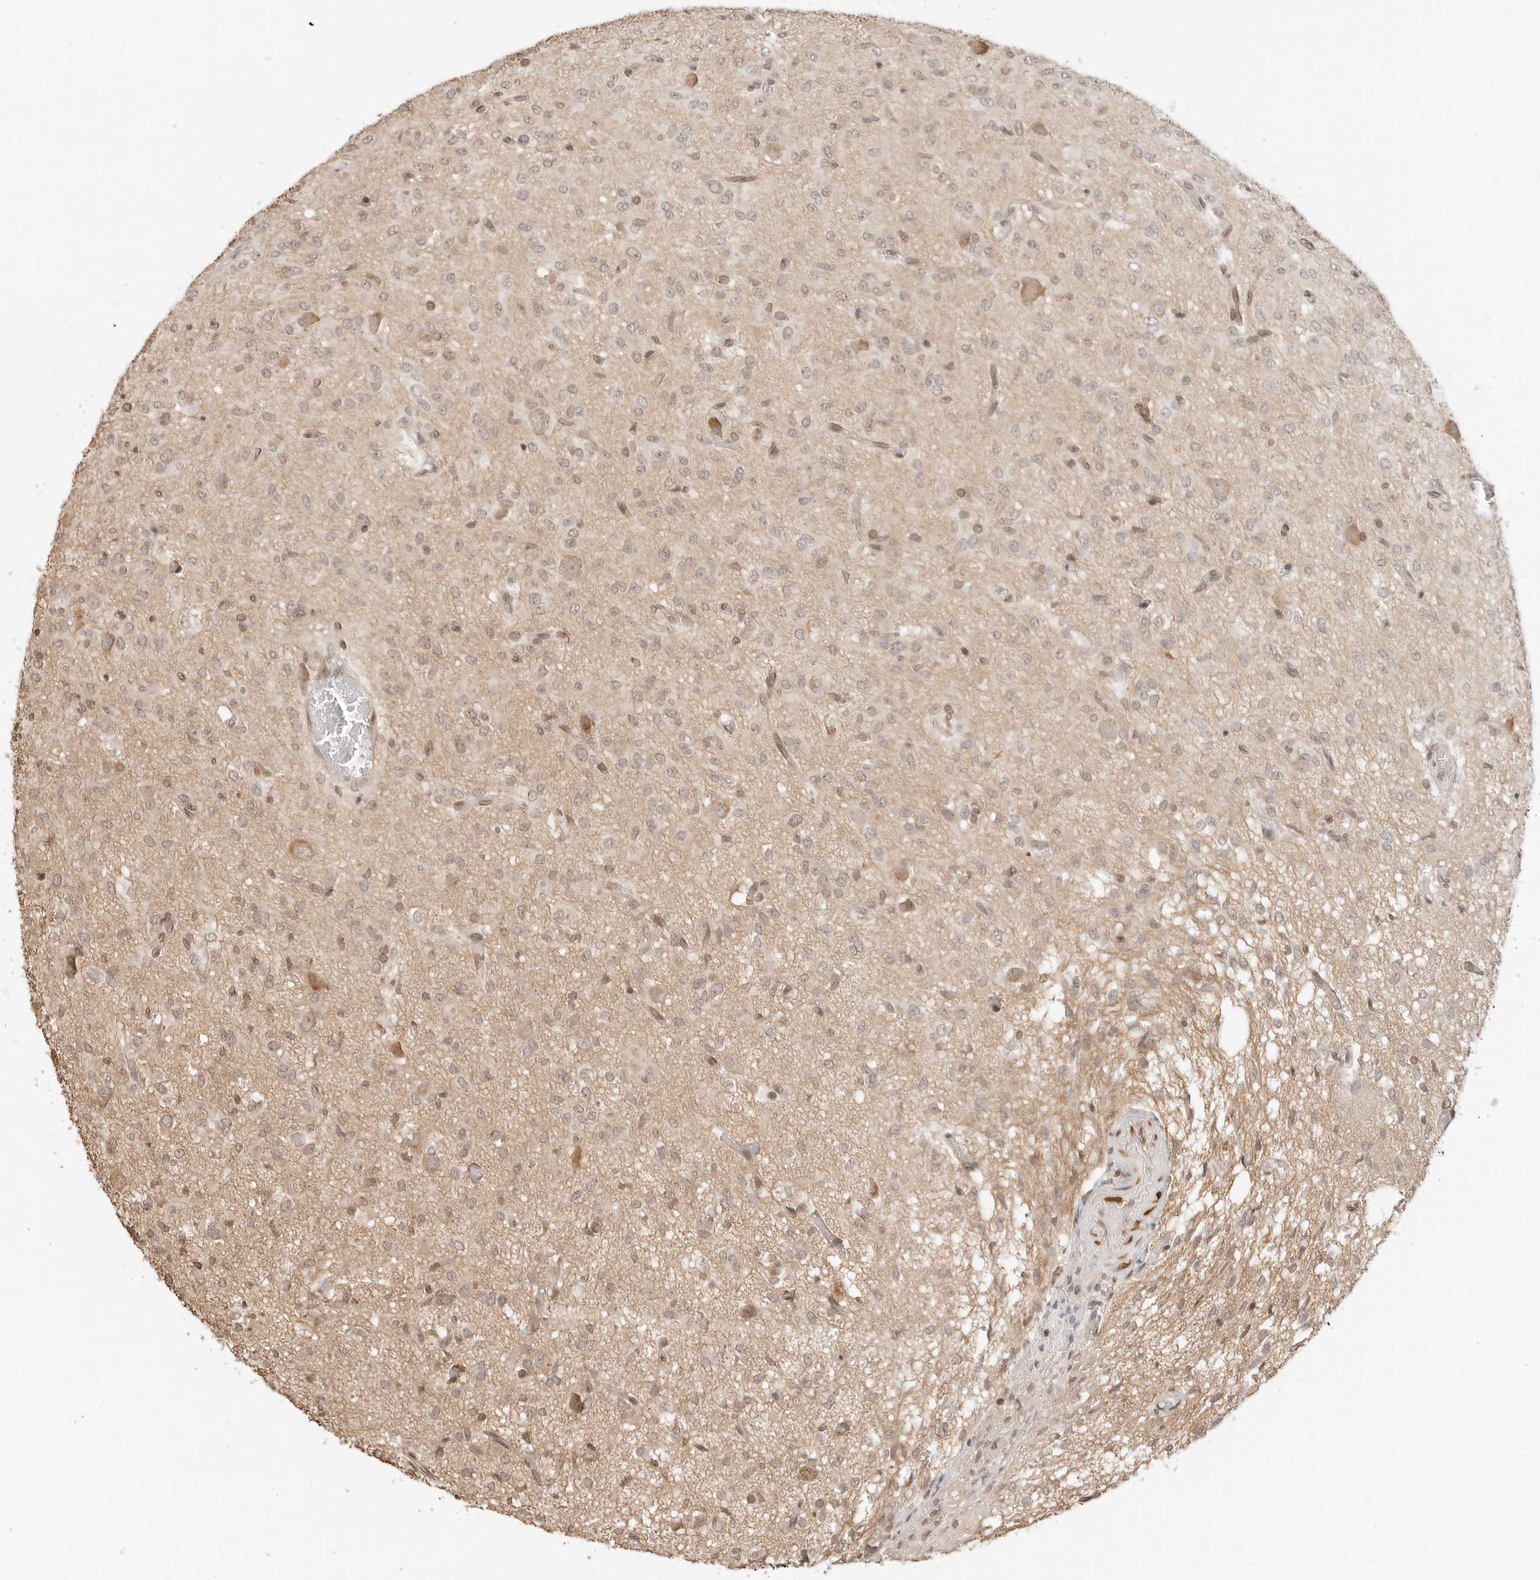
{"staining": {"intensity": "weak", "quantity": "<25%", "location": "nuclear"}, "tissue": "glioma", "cell_type": "Tumor cells", "image_type": "cancer", "snomed": [{"axis": "morphology", "description": "Glioma, malignant, High grade"}, {"axis": "topography", "description": "Brain"}], "caption": "Human malignant high-grade glioma stained for a protein using IHC shows no staining in tumor cells.", "gene": "POLH", "patient": {"sex": "female", "age": 59}}